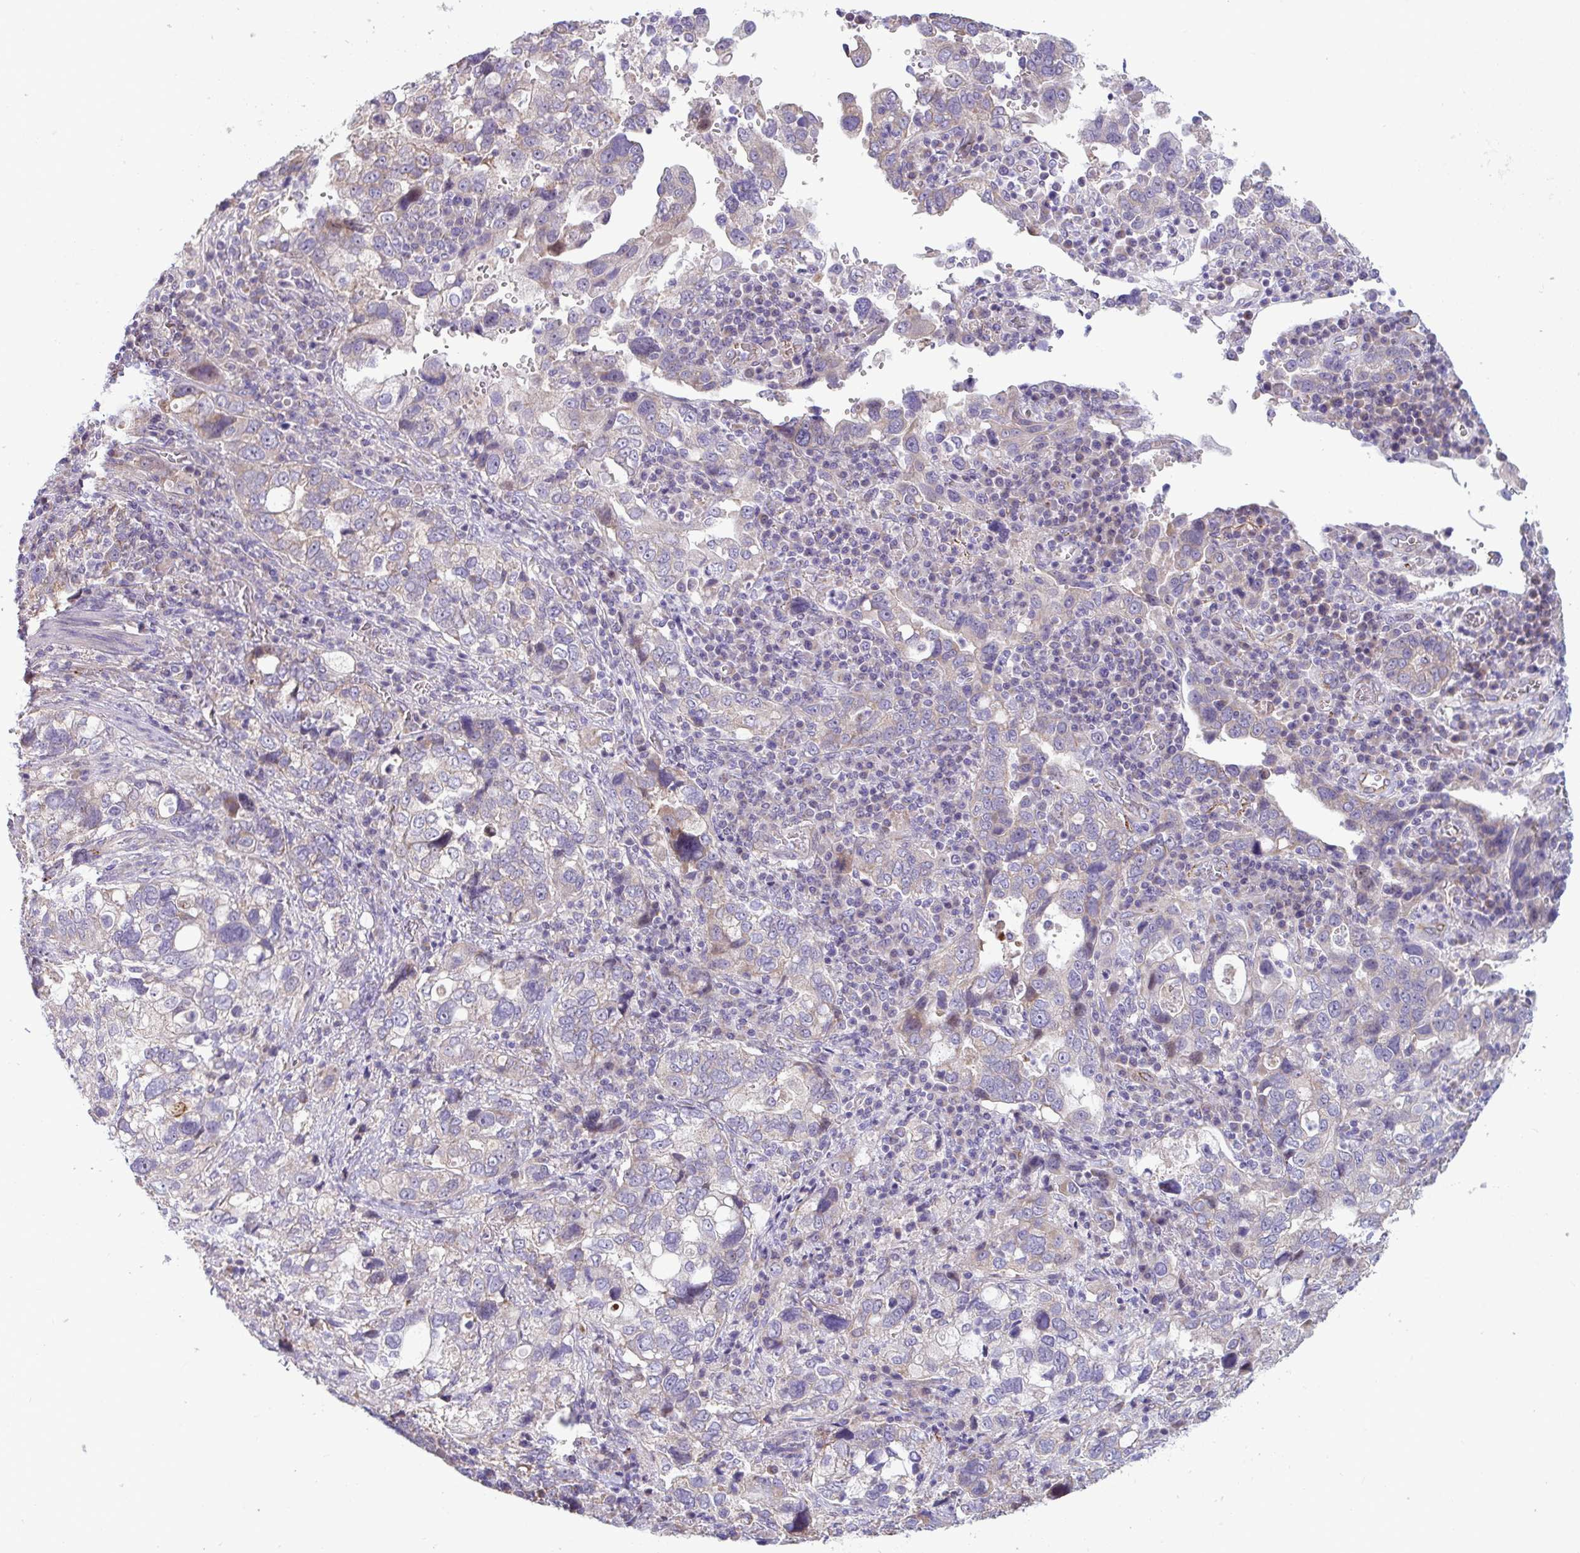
{"staining": {"intensity": "negative", "quantity": "none", "location": "none"}, "tissue": "stomach cancer", "cell_type": "Tumor cells", "image_type": "cancer", "snomed": [{"axis": "morphology", "description": "Adenocarcinoma, NOS"}, {"axis": "topography", "description": "Stomach, upper"}], "caption": "The micrograph demonstrates no staining of tumor cells in stomach cancer. Nuclei are stained in blue.", "gene": "IL37", "patient": {"sex": "female", "age": 81}}